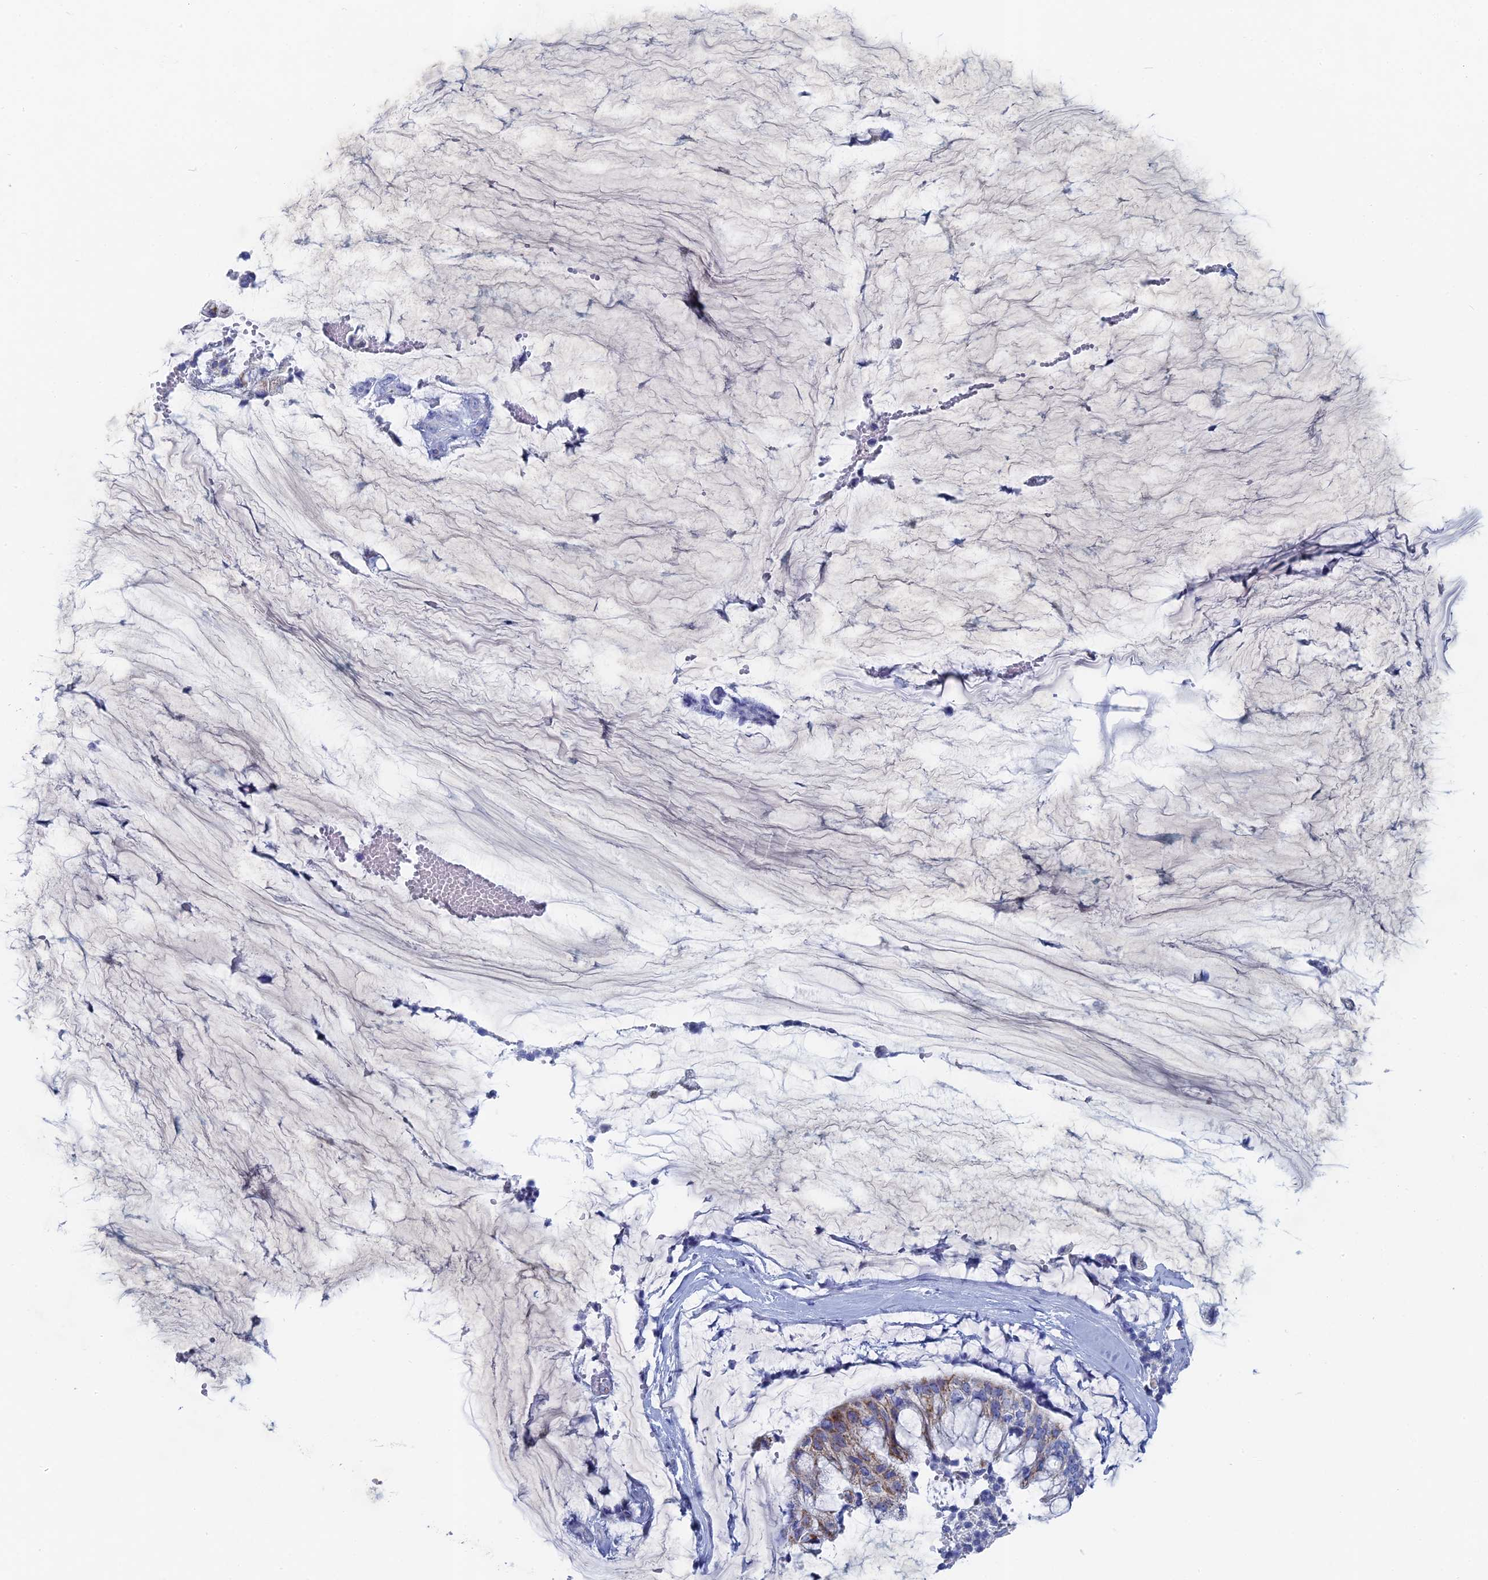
{"staining": {"intensity": "moderate", "quantity": "<25%", "location": "cytoplasmic/membranous"}, "tissue": "ovarian cancer", "cell_type": "Tumor cells", "image_type": "cancer", "snomed": [{"axis": "morphology", "description": "Cystadenocarcinoma, mucinous, NOS"}, {"axis": "topography", "description": "Ovary"}], "caption": "Protein expression analysis of ovarian cancer (mucinous cystadenocarcinoma) reveals moderate cytoplasmic/membranous positivity in approximately <25% of tumor cells.", "gene": "HIGD1A", "patient": {"sex": "female", "age": 39}}